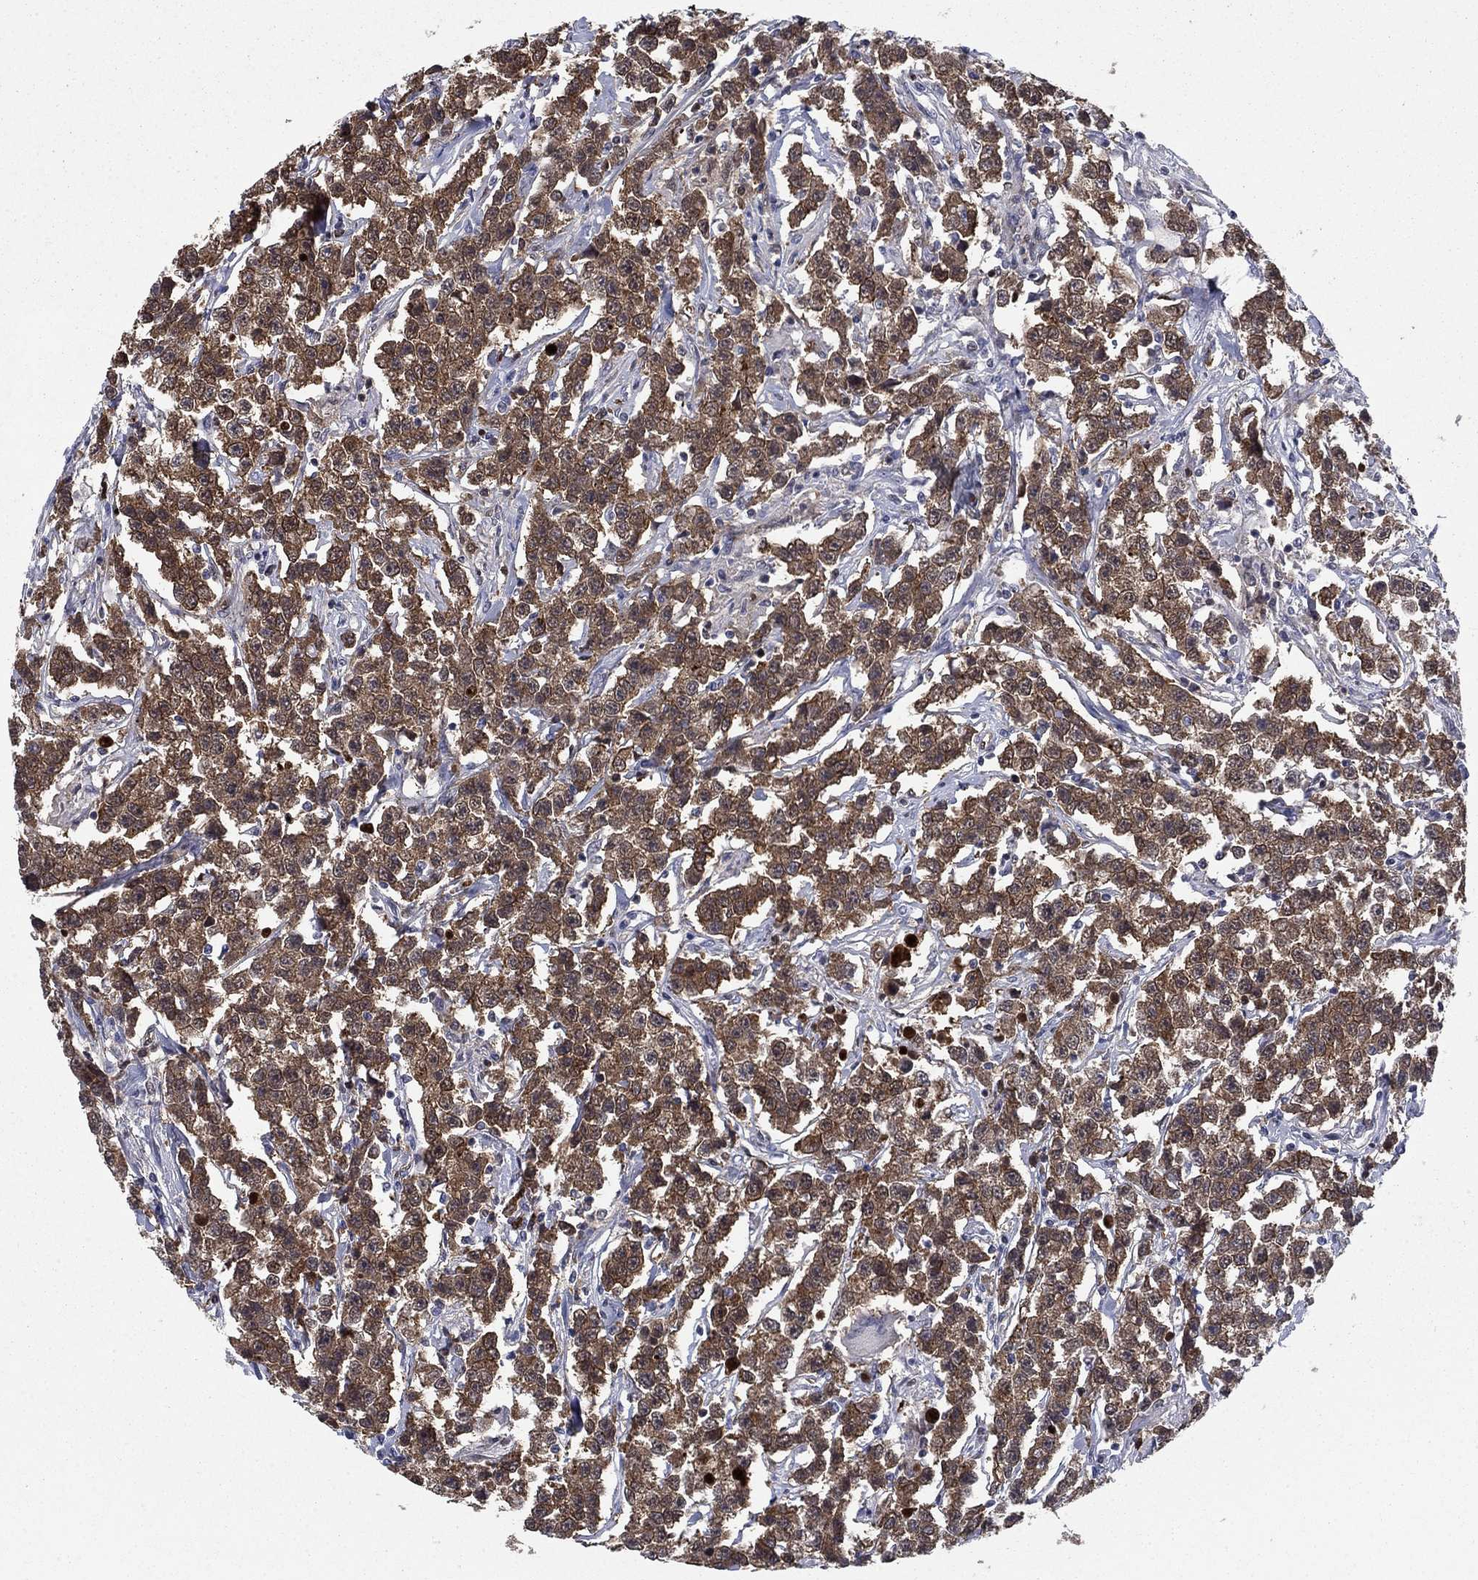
{"staining": {"intensity": "strong", "quantity": "25%-75%", "location": "cytoplasmic/membranous"}, "tissue": "testis cancer", "cell_type": "Tumor cells", "image_type": "cancer", "snomed": [{"axis": "morphology", "description": "Seminoma, NOS"}, {"axis": "topography", "description": "Testis"}], "caption": "Protein expression analysis of seminoma (testis) shows strong cytoplasmic/membranous staining in approximately 25%-75% of tumor cells. (DAB (3,3'-diaminobenzidine) IHC, brown staining for protein, blue staining for nuclei).", "gene": "STMN1", "patient": {"sex": "male", "age": 59}}